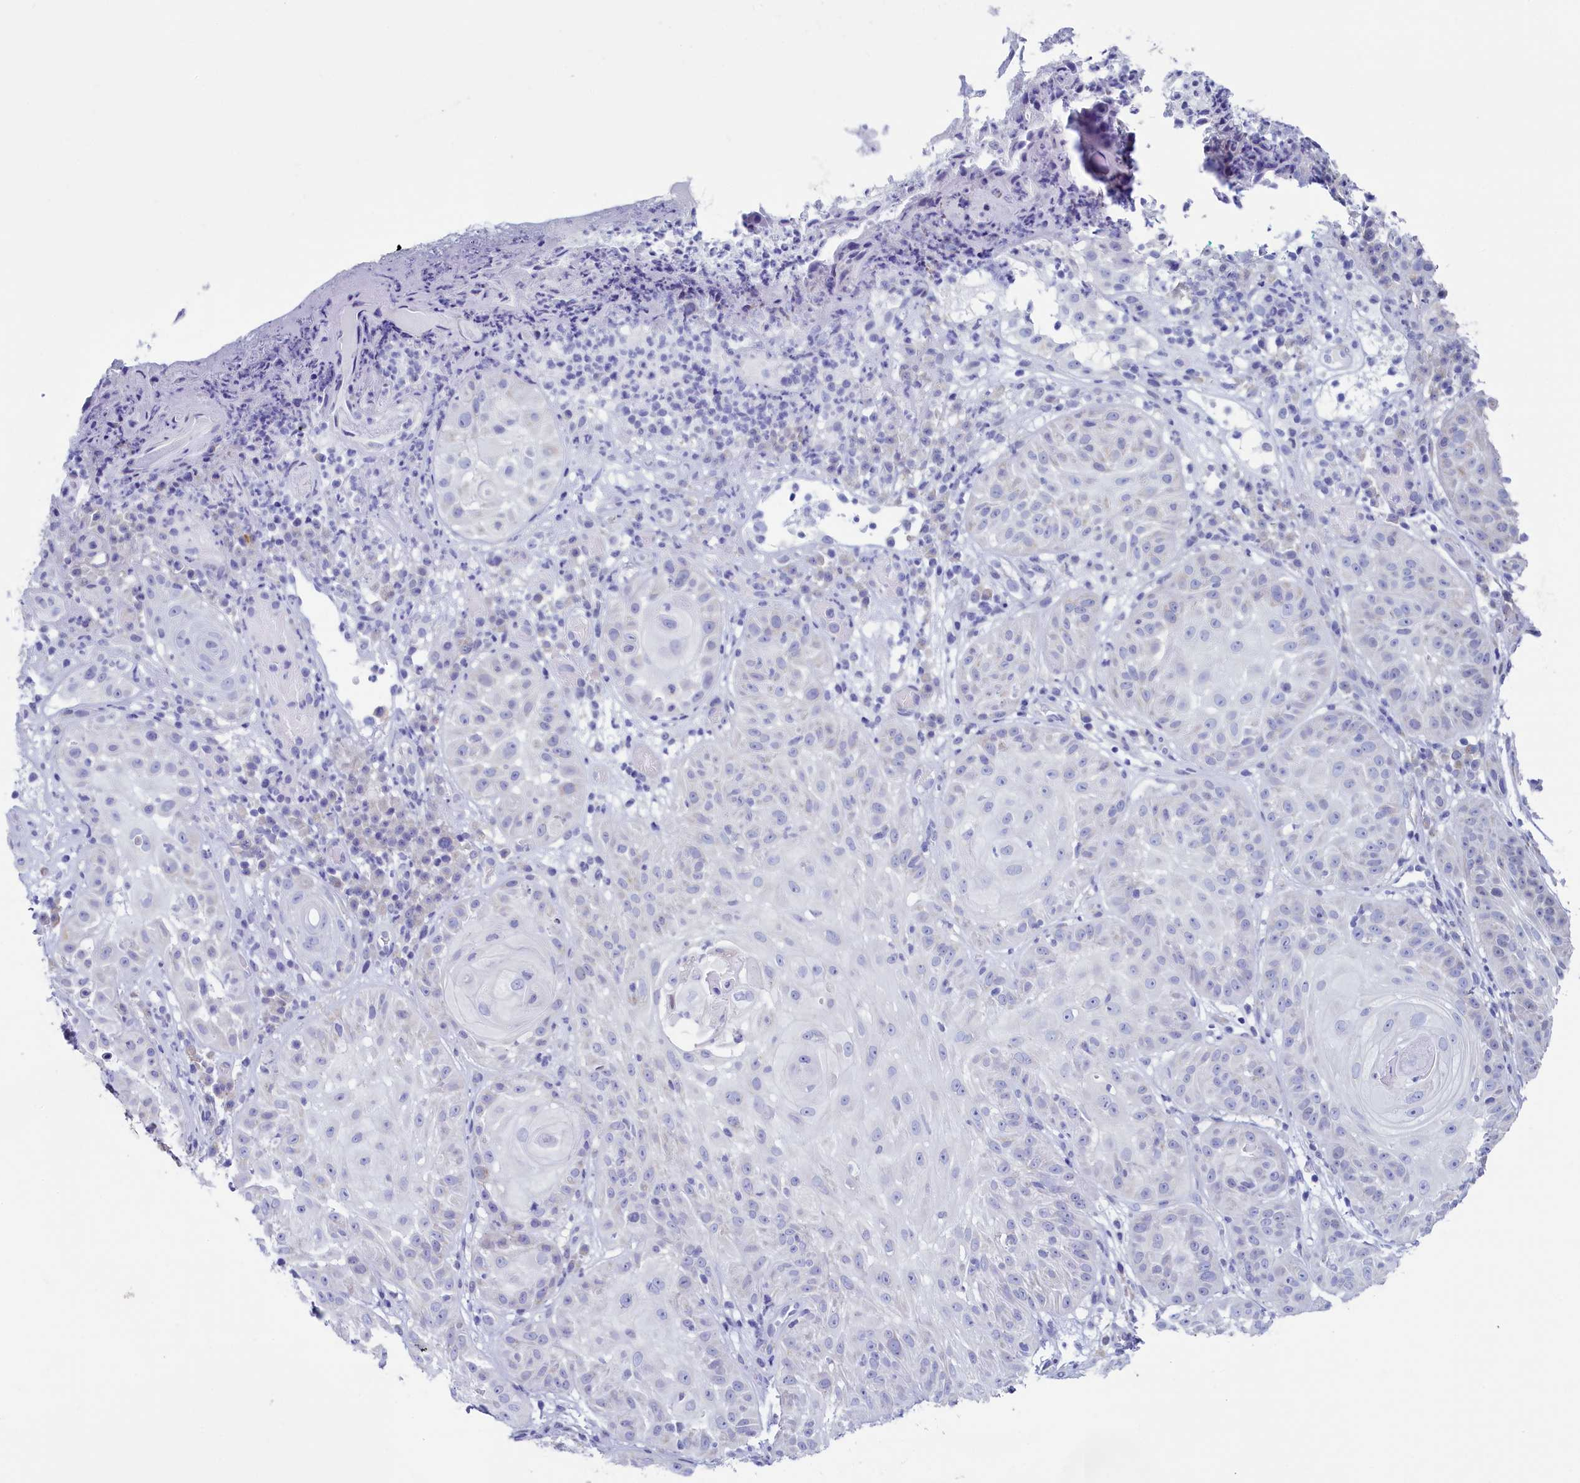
{"staining": {"intensity": "negative", "quantity": "none", "location": "none"}, "tissue": "skin cancer", "cell_type": "Tumor cells", "image_type": "cancer", "snomed": [{"axis": "morphology", "description": "Normal tissue, NOS"}, {"axis": "morphology", "description": "Basal cell carcinoma"}, {"axis": "topography", "description": "Skin"}], "caption": "Skin basal cell carcinoma was stained to show a protein in brown. There is no significant positivity in tumor cells. (Stains: DAB IHC with hematoxylin counter stain, Microscopy: brightfield microscopy at high magnification).", "gene": "SKA3", "patient": {"sex": "male", "age": 93}}